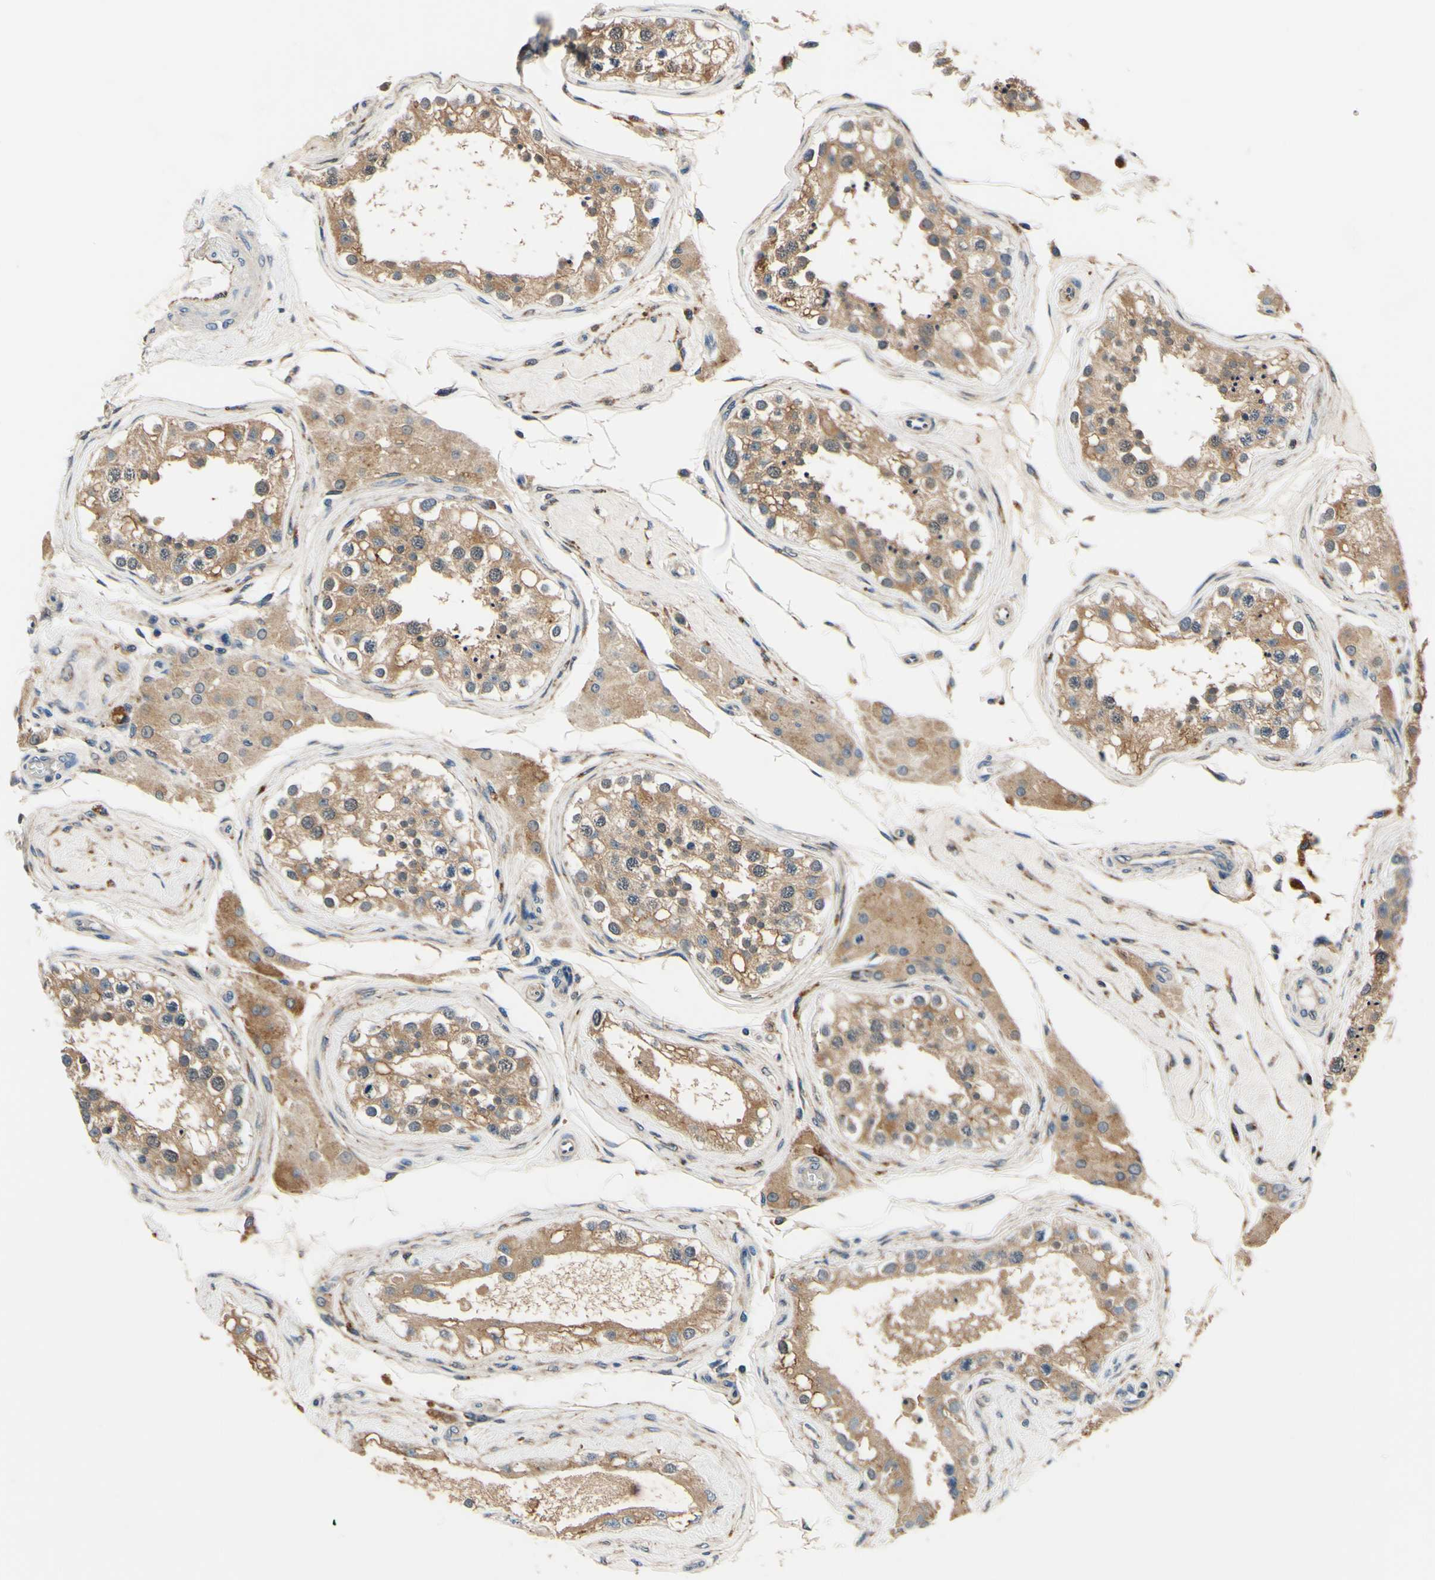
{"staining": {"intensity": "weak", "quantity": ">75%", "location": "cytoplasmic/membranous"}, "tissue": "testis", "cell_type": "Cells in seminiferous ducts", "image_type": "normal", "snomed": [{"axis": "morphology", "description": "Normal tissue, NOS"}, {"axis": "topography", "description": "Testis"}], "caption": "IHC micrograph of normal testis: human testis stained using immunohistochemistry exhibits low levels of weak protein expression localized specifically in the cytoplasmic/membranous of cells in seminiferous ducts, appearing as a cytoplasmic/membranous brown color.", "gene": "PLA2G4A", "patient": {"sex": "male", "age": 68}}